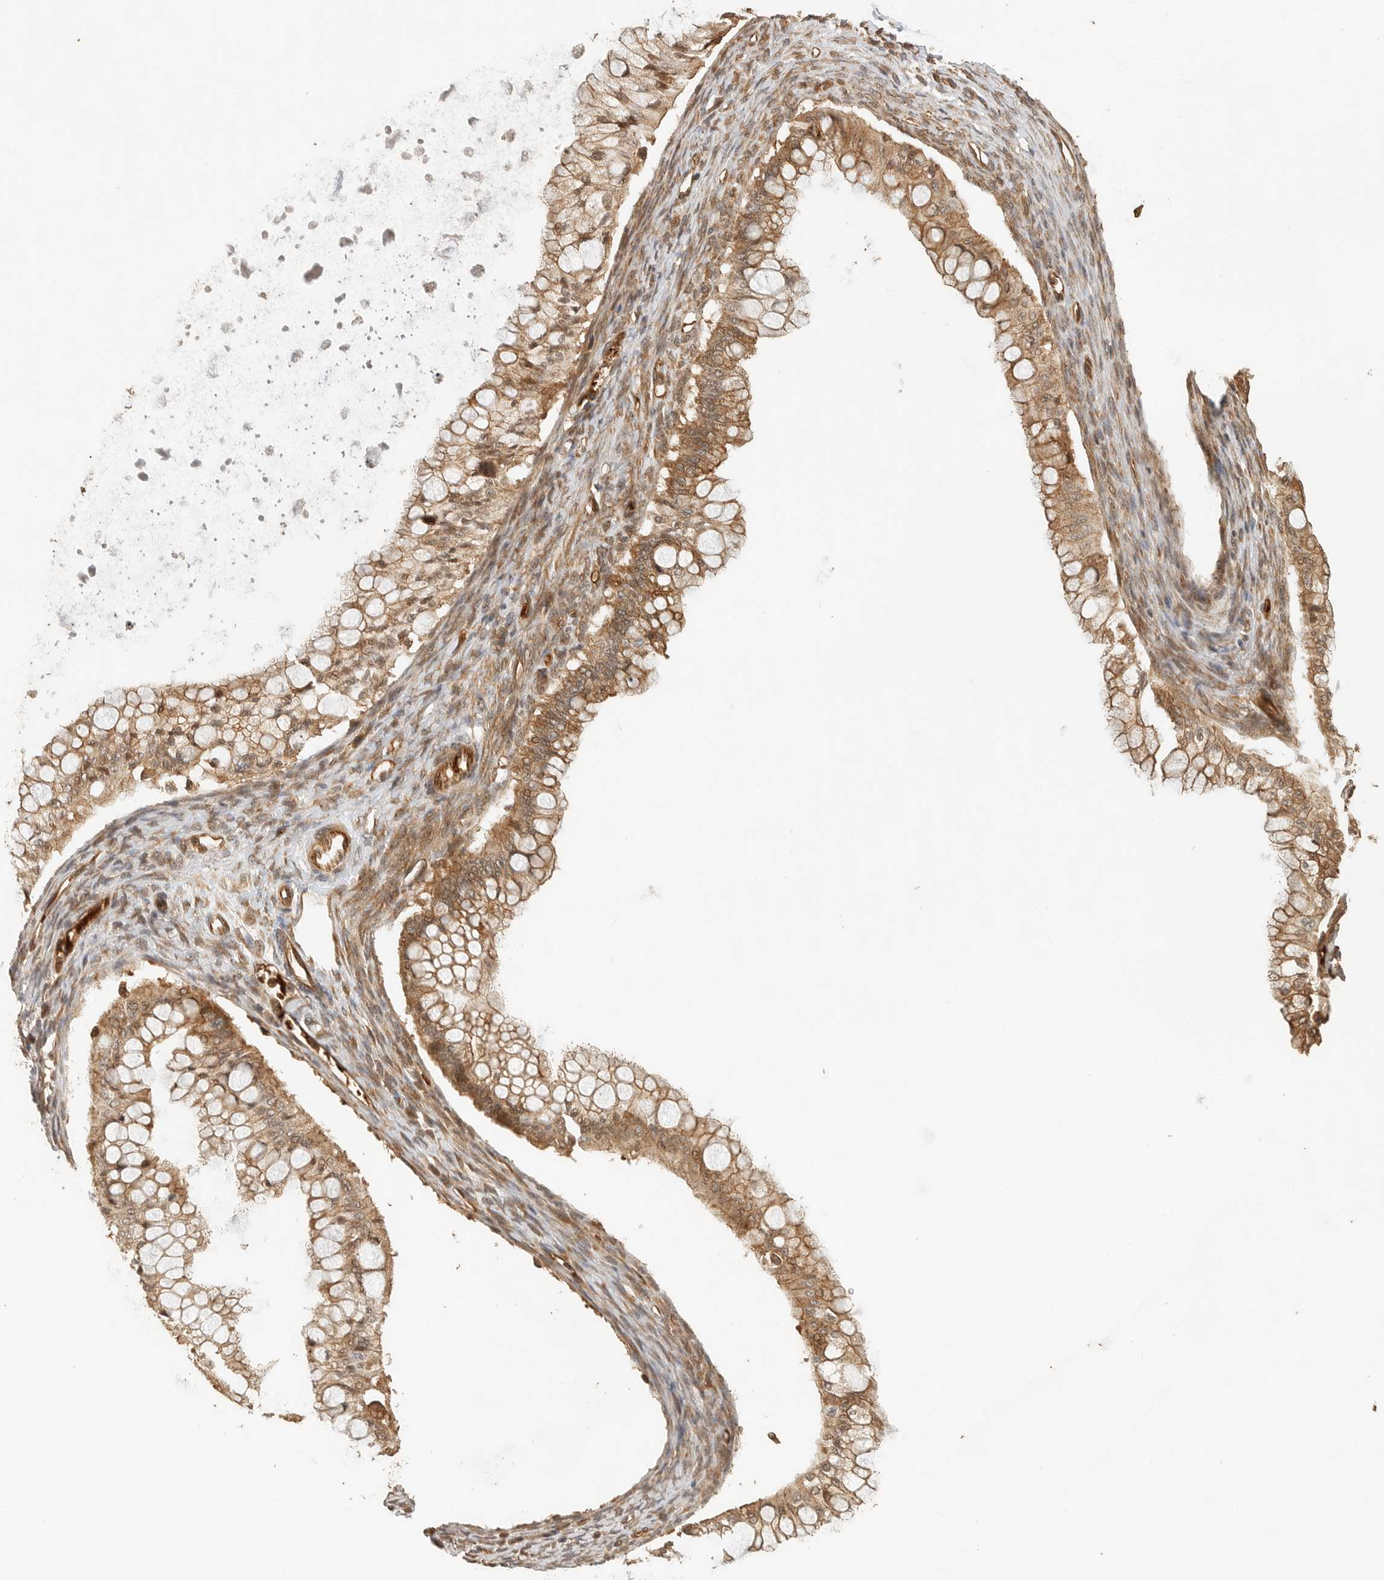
{"staining": {"intensity": "moderate", "quantity": ">75%", "location": "cytoplasmic/membranous"}, "tissue": "ovarian cancer", "cell_type": "Tumor cells", "image_type": "cancer", "snomed": [{"axis": "morphology", "description": "Cystadenocarcinoma, mucinous, NOS"}, {"axis": "topography", "description": "Ovary"}], "caption": "Immunohistochemistry (IHC) micrograph of ovarian mucinous cystadenocarcinoma stained for a protein (brown), which reveals medium levels of moderate cytoplasmic/membranous positivity in about >75% of tumor cells.", "gene": "OTUD6B", "patient": {"sex": "female", "age": 57}}